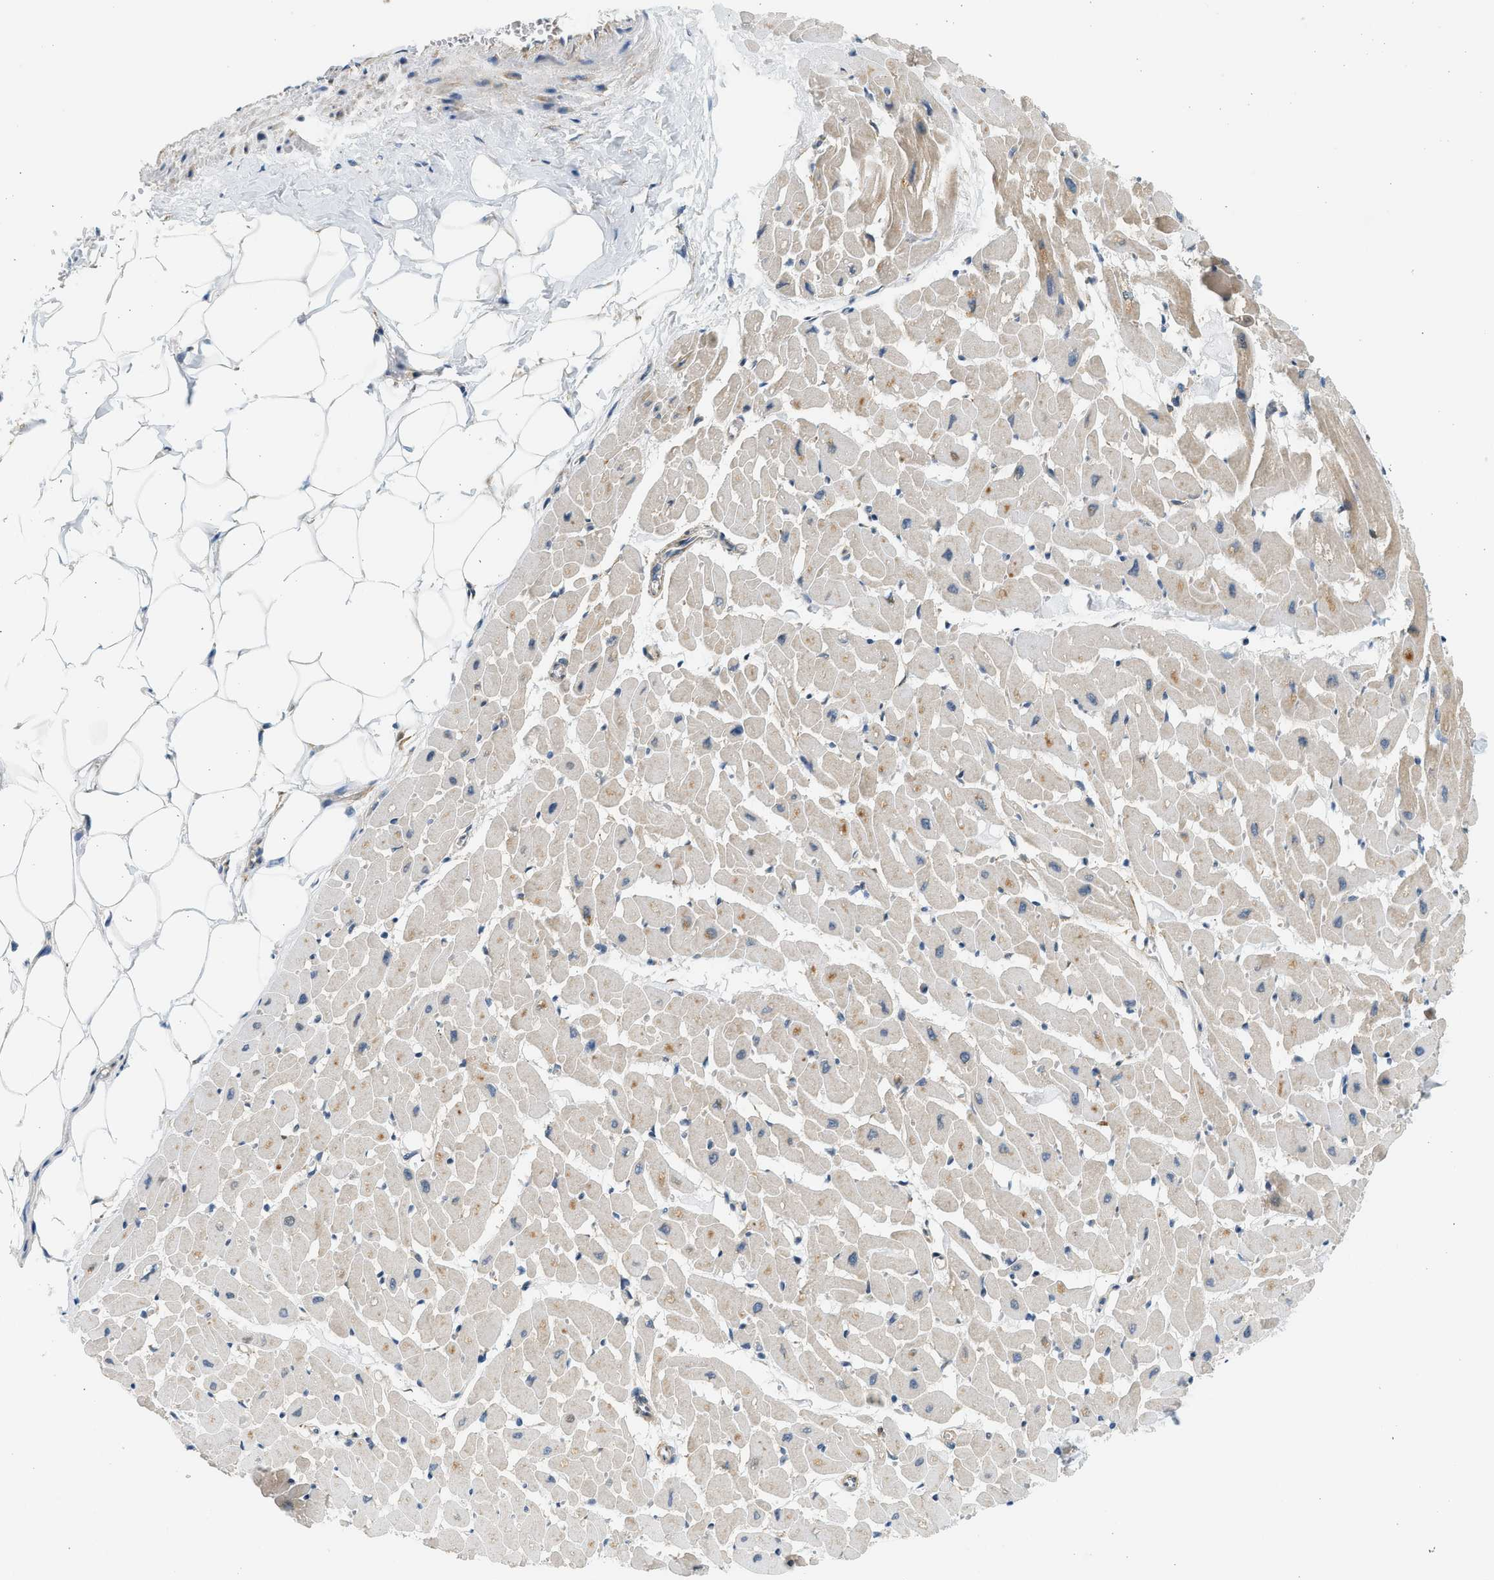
{"staining": {"intensity": "moderate", "quantity": "<25%", "location": "cytoplasmic/membranous"}, "tissue": "heart muscle", "cell_type": "Cardiomyocytes", "image_type": "normal", "snomed": [{"axis": "morphology", "description": "Normal tissue, NOS"}, {"axis": "topography", "description": "Heart"}], "caption": "Protein expression analysis of benign human heart muscle reveals moderate cytoplasmic/membranous expression in about <25% of cardiomyocytes.", "gene": "KDELR2", "patient": {"sex": "female", "age": 19}}